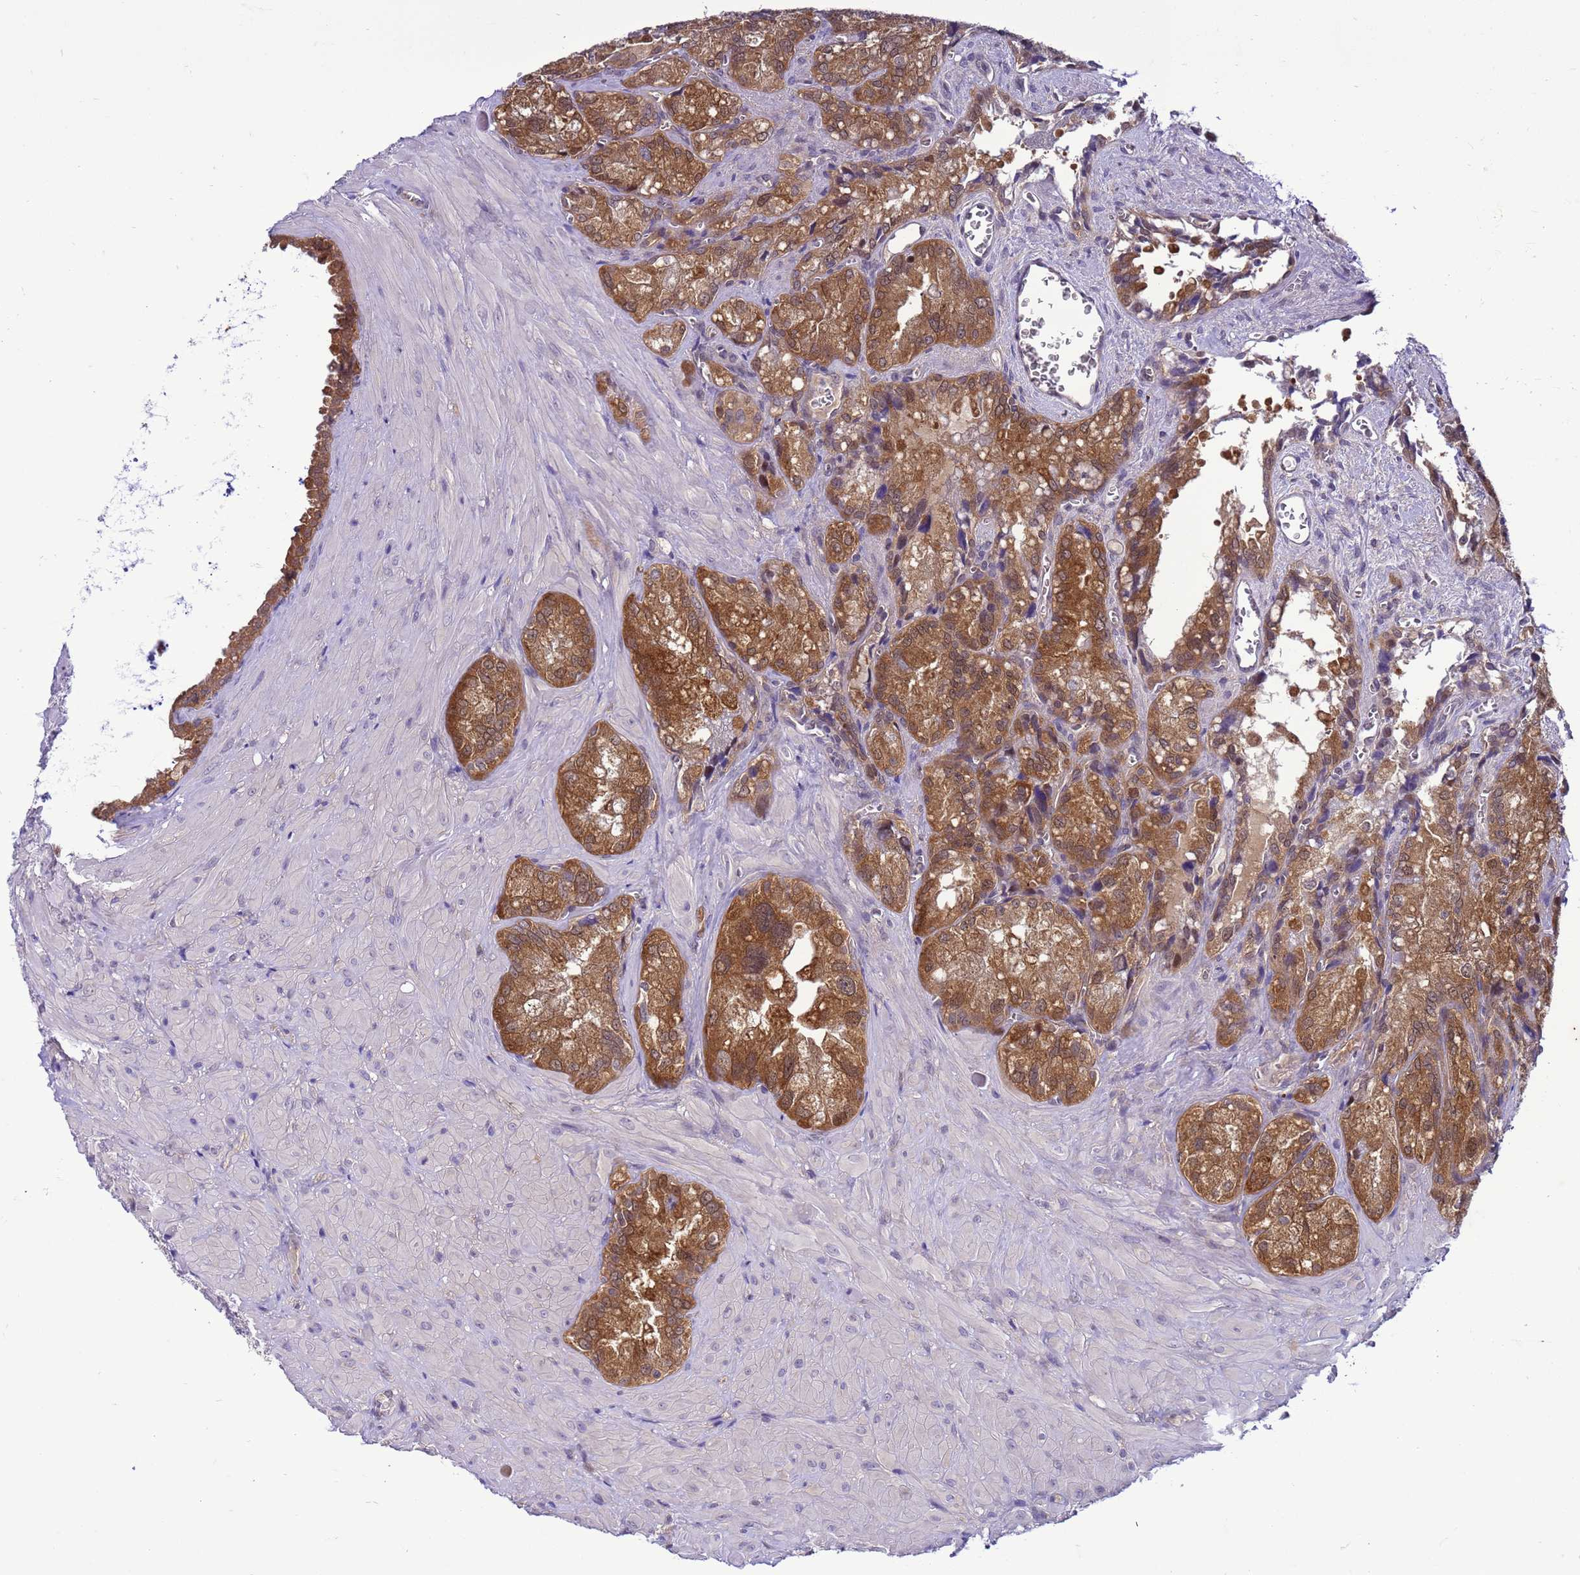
{"staining": {"intensity": "moderate", "quantity": ">75%", "location": "cytoplasmic/membranous"}, "tissue": "seminal vesicle", "cell_type": "Glandular cells", "image_type": "normal", "snomed": [{"axis": "morphology", "description": "Normal tissue, NOS"}, {"axis": "topography", "description": "Seminal veicle"}], "caption": "Immunohistochemistry (IHC) of normal human seminal vesicle displays medium levels of moderate cytoplasmic/membranous expression in about >75% of glandular cells.", "gene": "DDI2", "patient": {"sex": "male", "age": 62}}